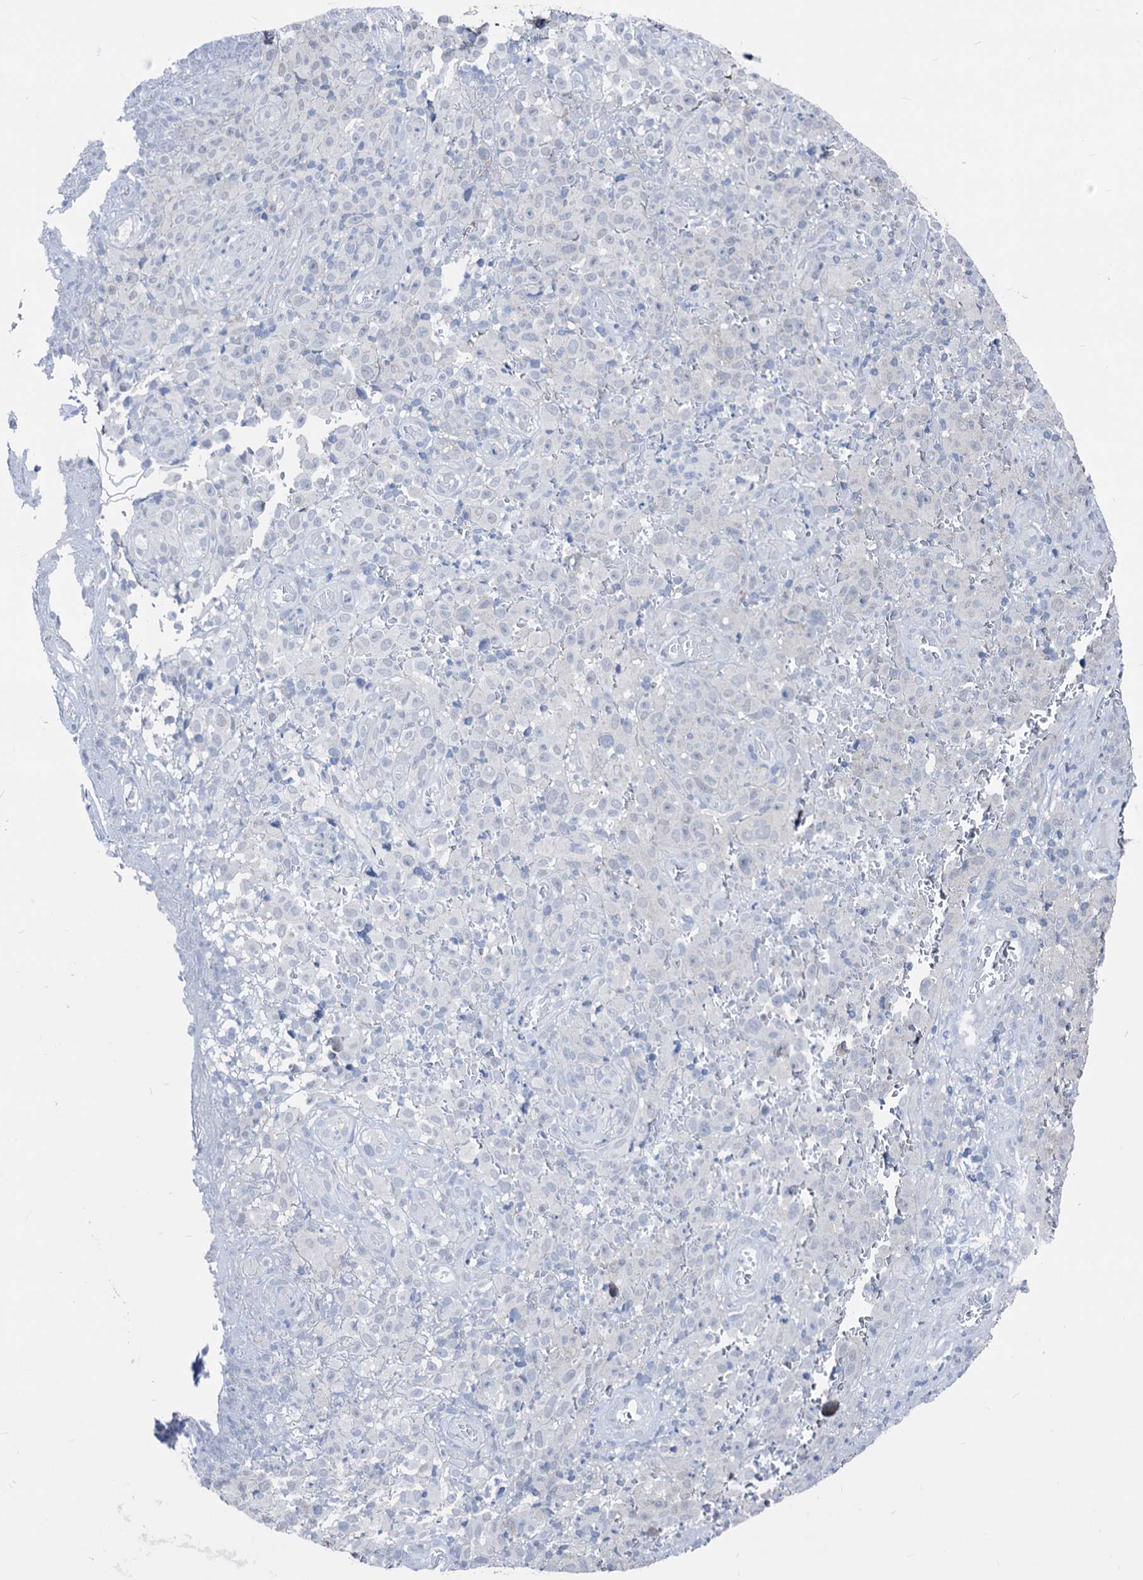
{"staining": {"intensity": "negative", "quantity": "none", "location": "none"}, "tissue": "melanoma", "cell_type": "Tumor cells", "image_type": "cancer", "snomed": [{"axis": "morphology", "description": "Malignant melanoma, NOS"}, {"axis": "topography", "description": "Skin"}], "caption": "An IHC photomicrograph of melanoma is shown. There is no staining in tumor cells of melanoma. (DAB immunohistochemistry visualized using brightfield microscopy, high magnification).", "gene": "GLO1", "patient": {"sex": "female", "age": 82}}